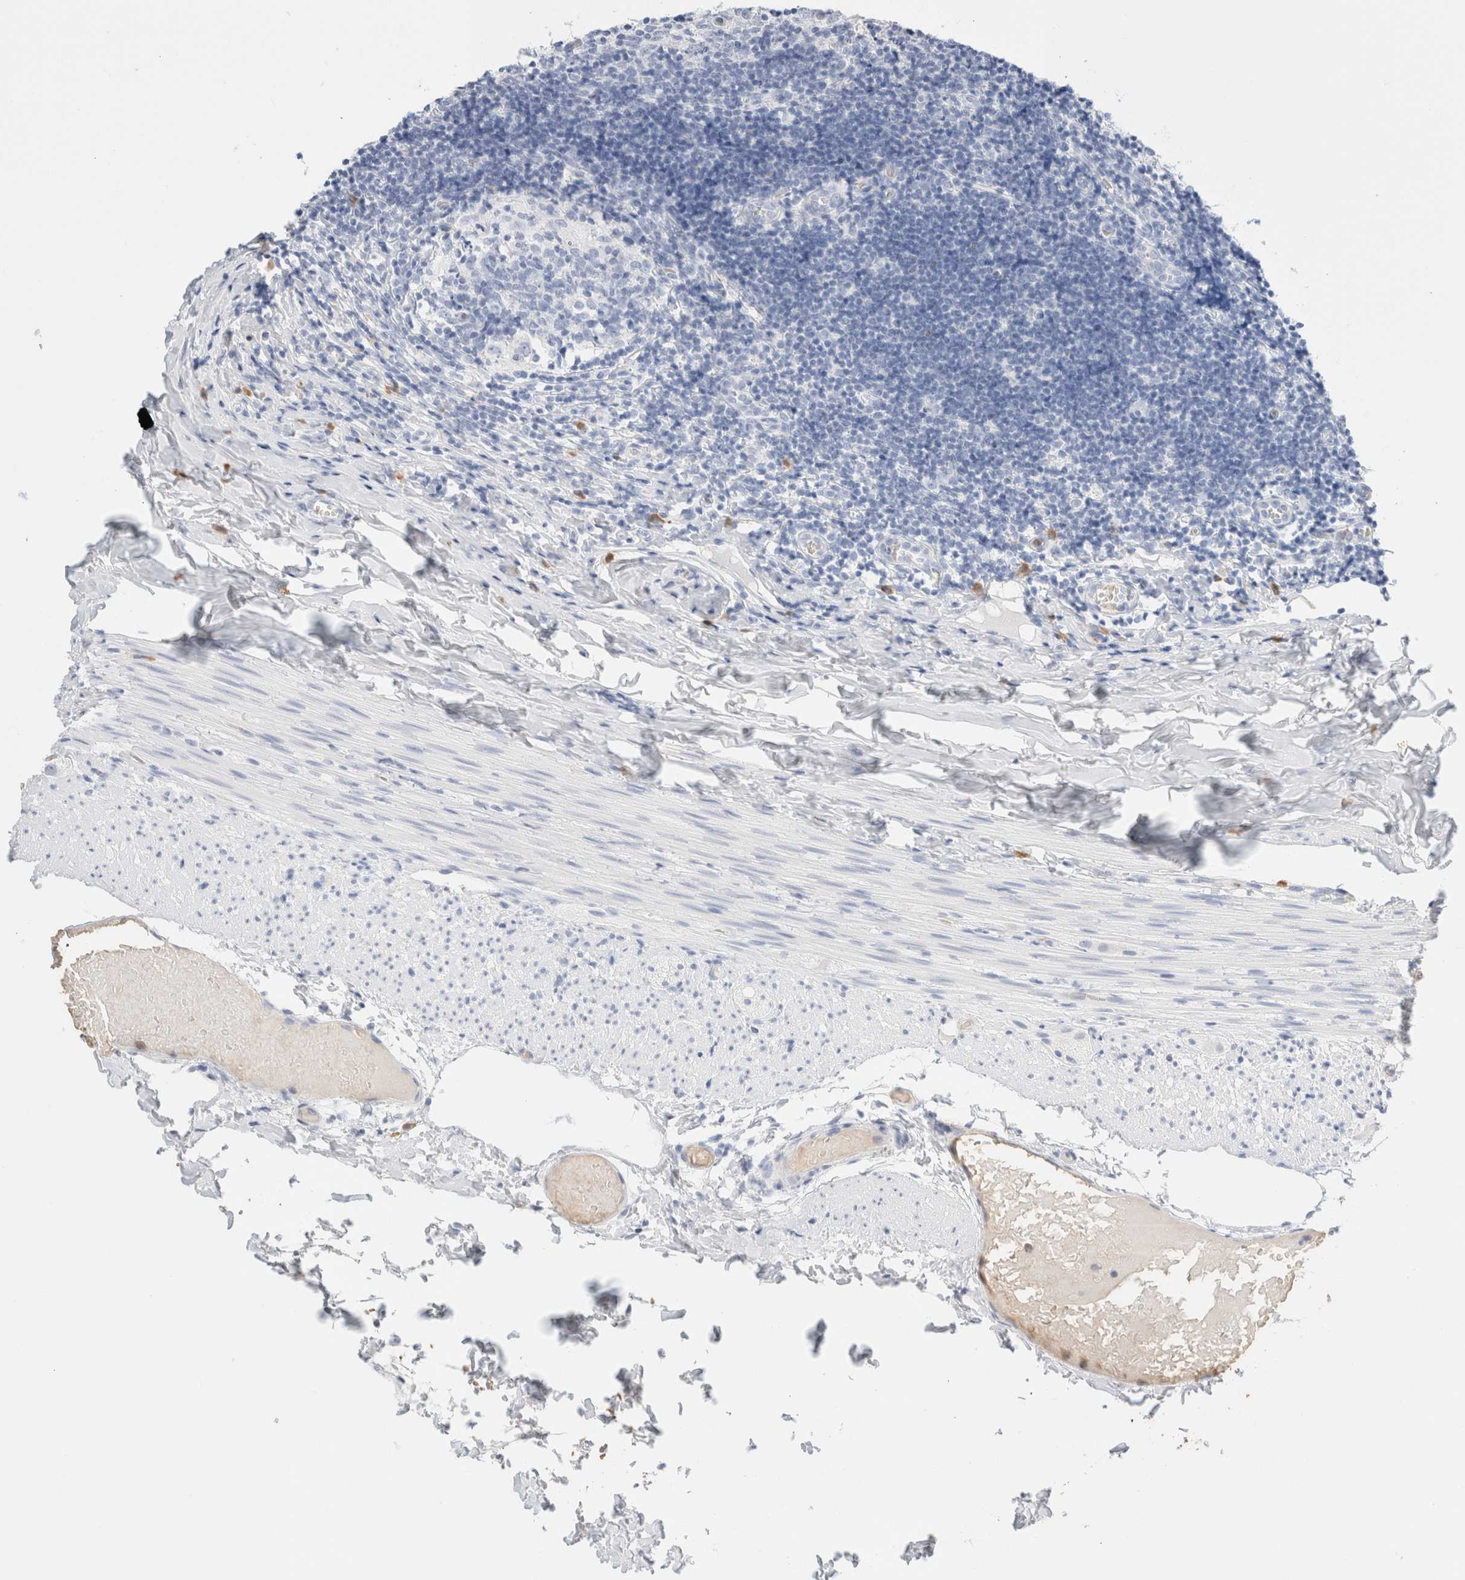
{"staining": {"intensity": "negative", "quantity": "none", "location": "none"}, "tissue": "appendix", "cell_type": "Glandular cells", "image_type": "normal", "snomed": [{"axis": "morphology", "description": "Normal tissue, NOS"}, {"axis": "topography", "description": "Appendix"}], "caption": "This is an immunohistochemistry (IHC) photomicrograph of normal appendix. There is no expression in glandular cells.", "gene": "ARG1", "patient": {"sex": "male", "age": 8}}